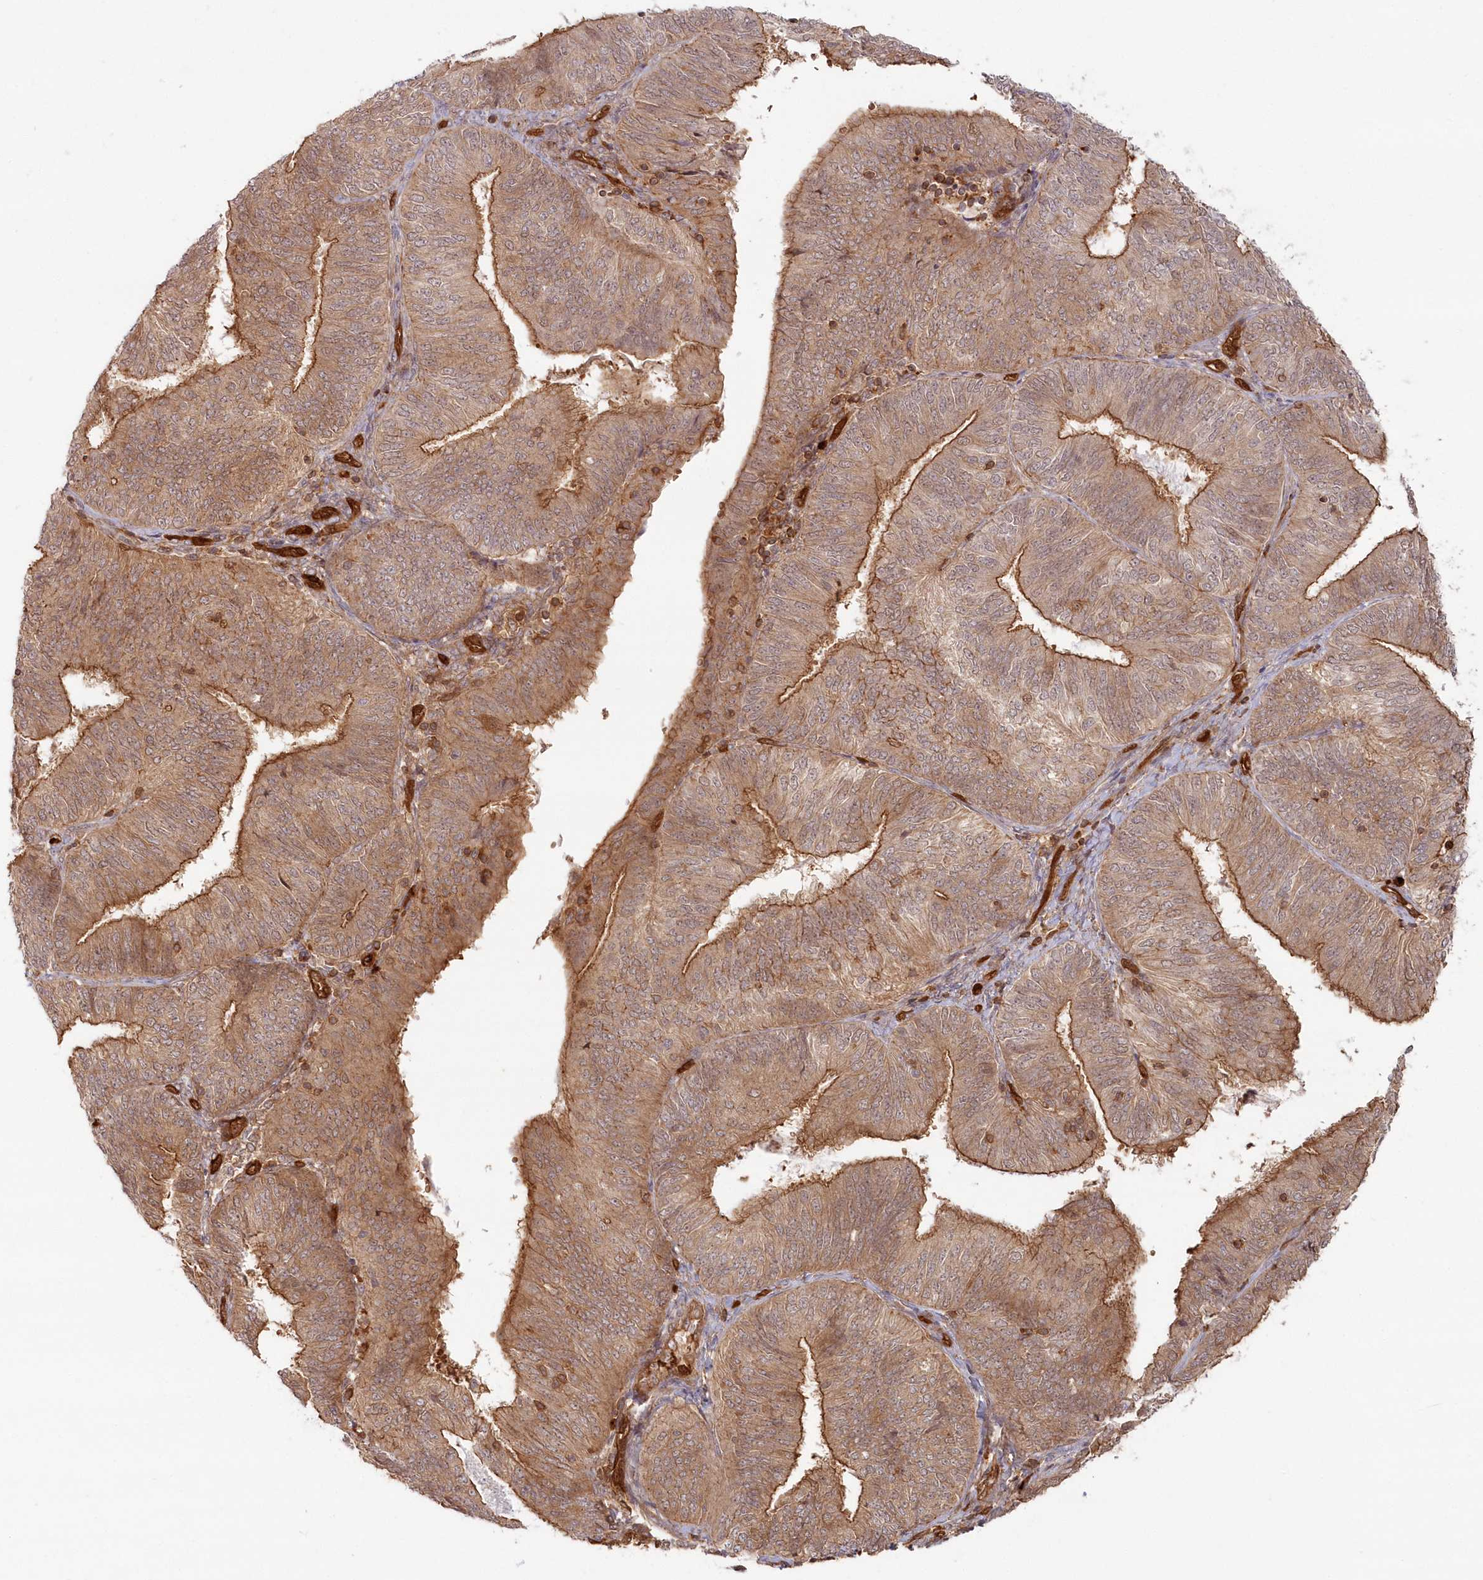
{"staining": {"intensity": "moderate", "quantity": ">75%", "location": "cytoplasmic/membranous"}, "tissue": "endometrial cancer", "cell_type": "Tumor cells", "image_type": "cancer", "snomed": [{"axis": "morphology", "description": "Adenocarcinoma, NOS"}, {"axis": "topography", "description": "Endometrium"}], "caption": "Immunohistochemical staining of endometrial adenocarcinoma demonstrates medium levels of moderate cytoplasmic/membranous protein expression in approximately >75% of tumor cells. (IHC, brightfield microscopy, high magnification).", "gene": "RGCC", "patient": {"sex": "female", "age": 58}}